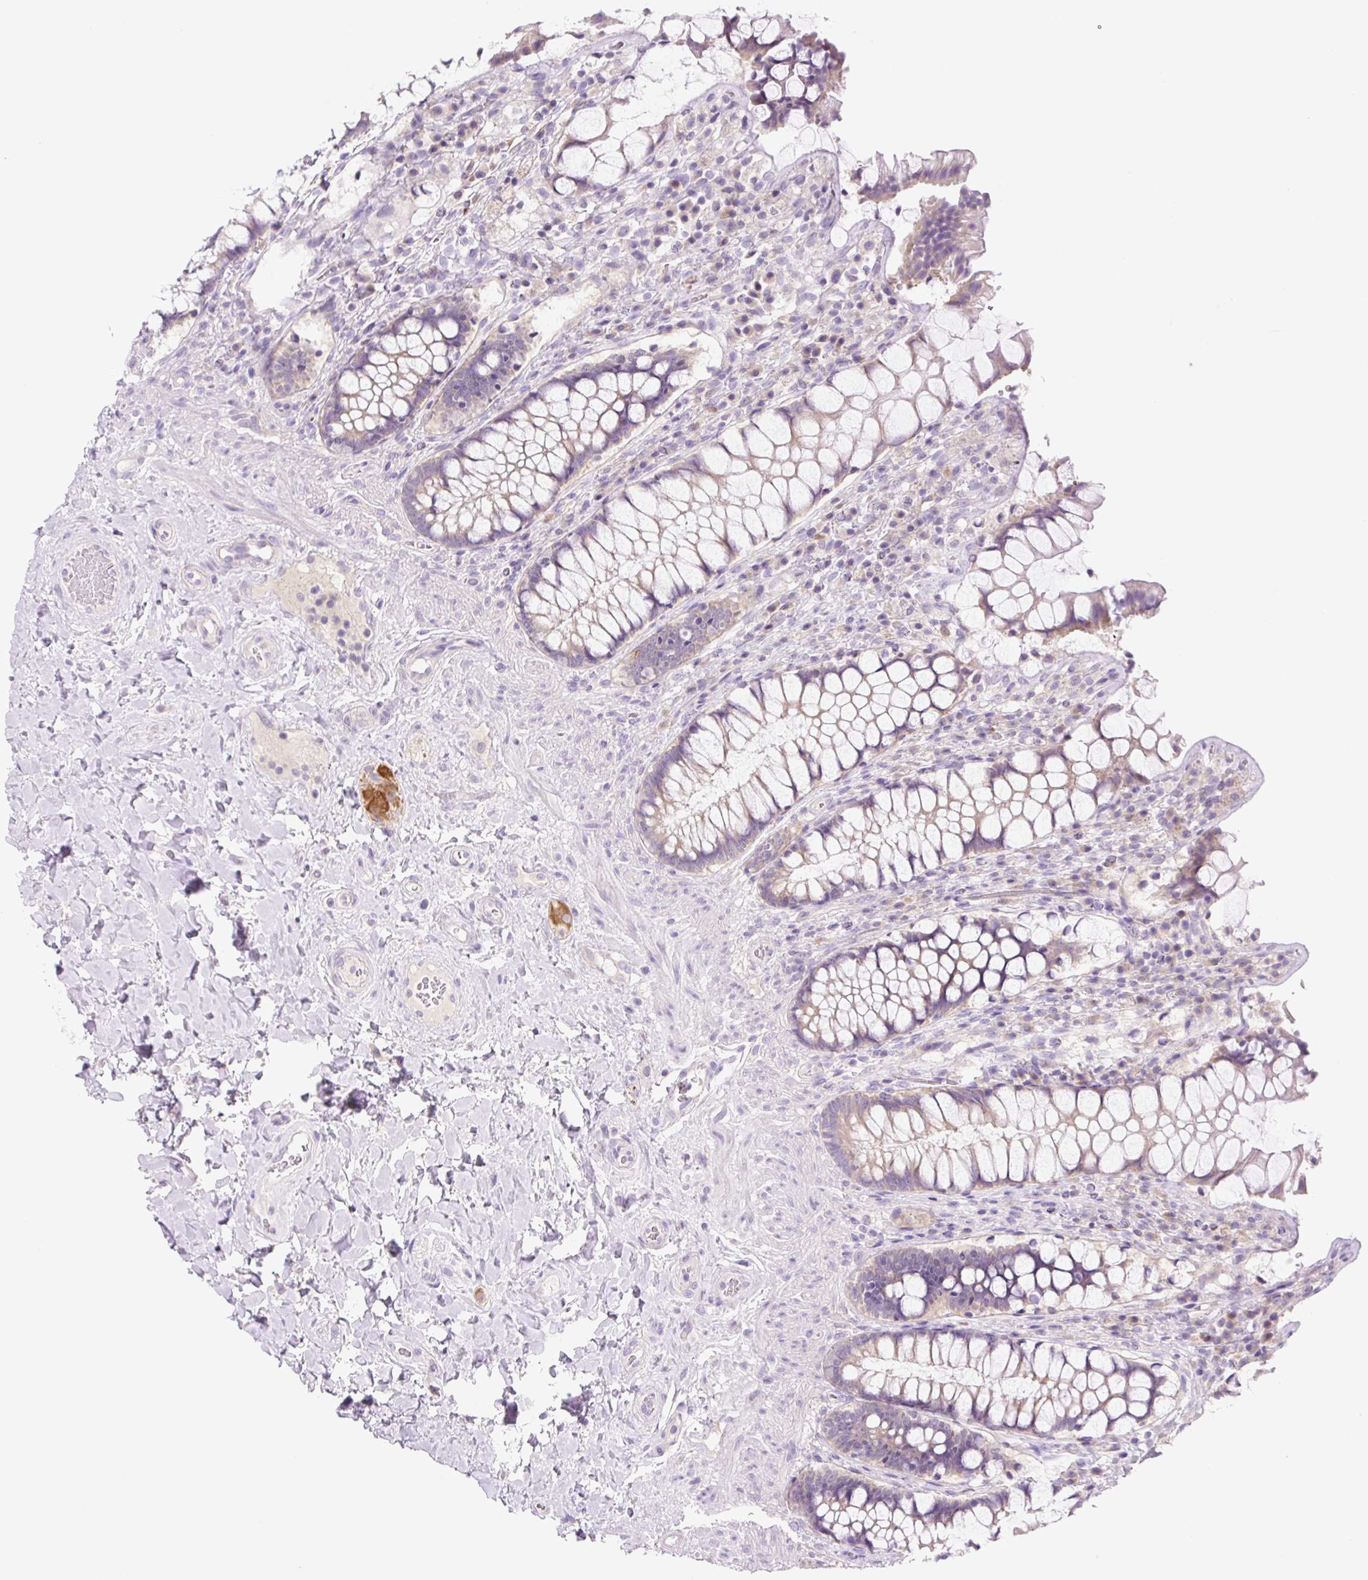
{"staining": {"intensity": "moderate", "quantity": "25%-75%", "location": "cytoplasmic/membranous"}, "tissue": "rectum", "cell_type": "Glandular cells", "image_type": "normal", "snomed": [{"axis": "morphology", "description": "Normal tissue, NOS"}, {"axis": "topography", "description": "Rectum"}], "caption": "A brown stain shows moderate cytoplasmic/membranous expression of a protein in glandular cells of benign human rectum. The protein is shown in brown color, while the nuclei are stained blue.", "gene": "CELF6", "patient": {"sex": "female", "age": 58}}